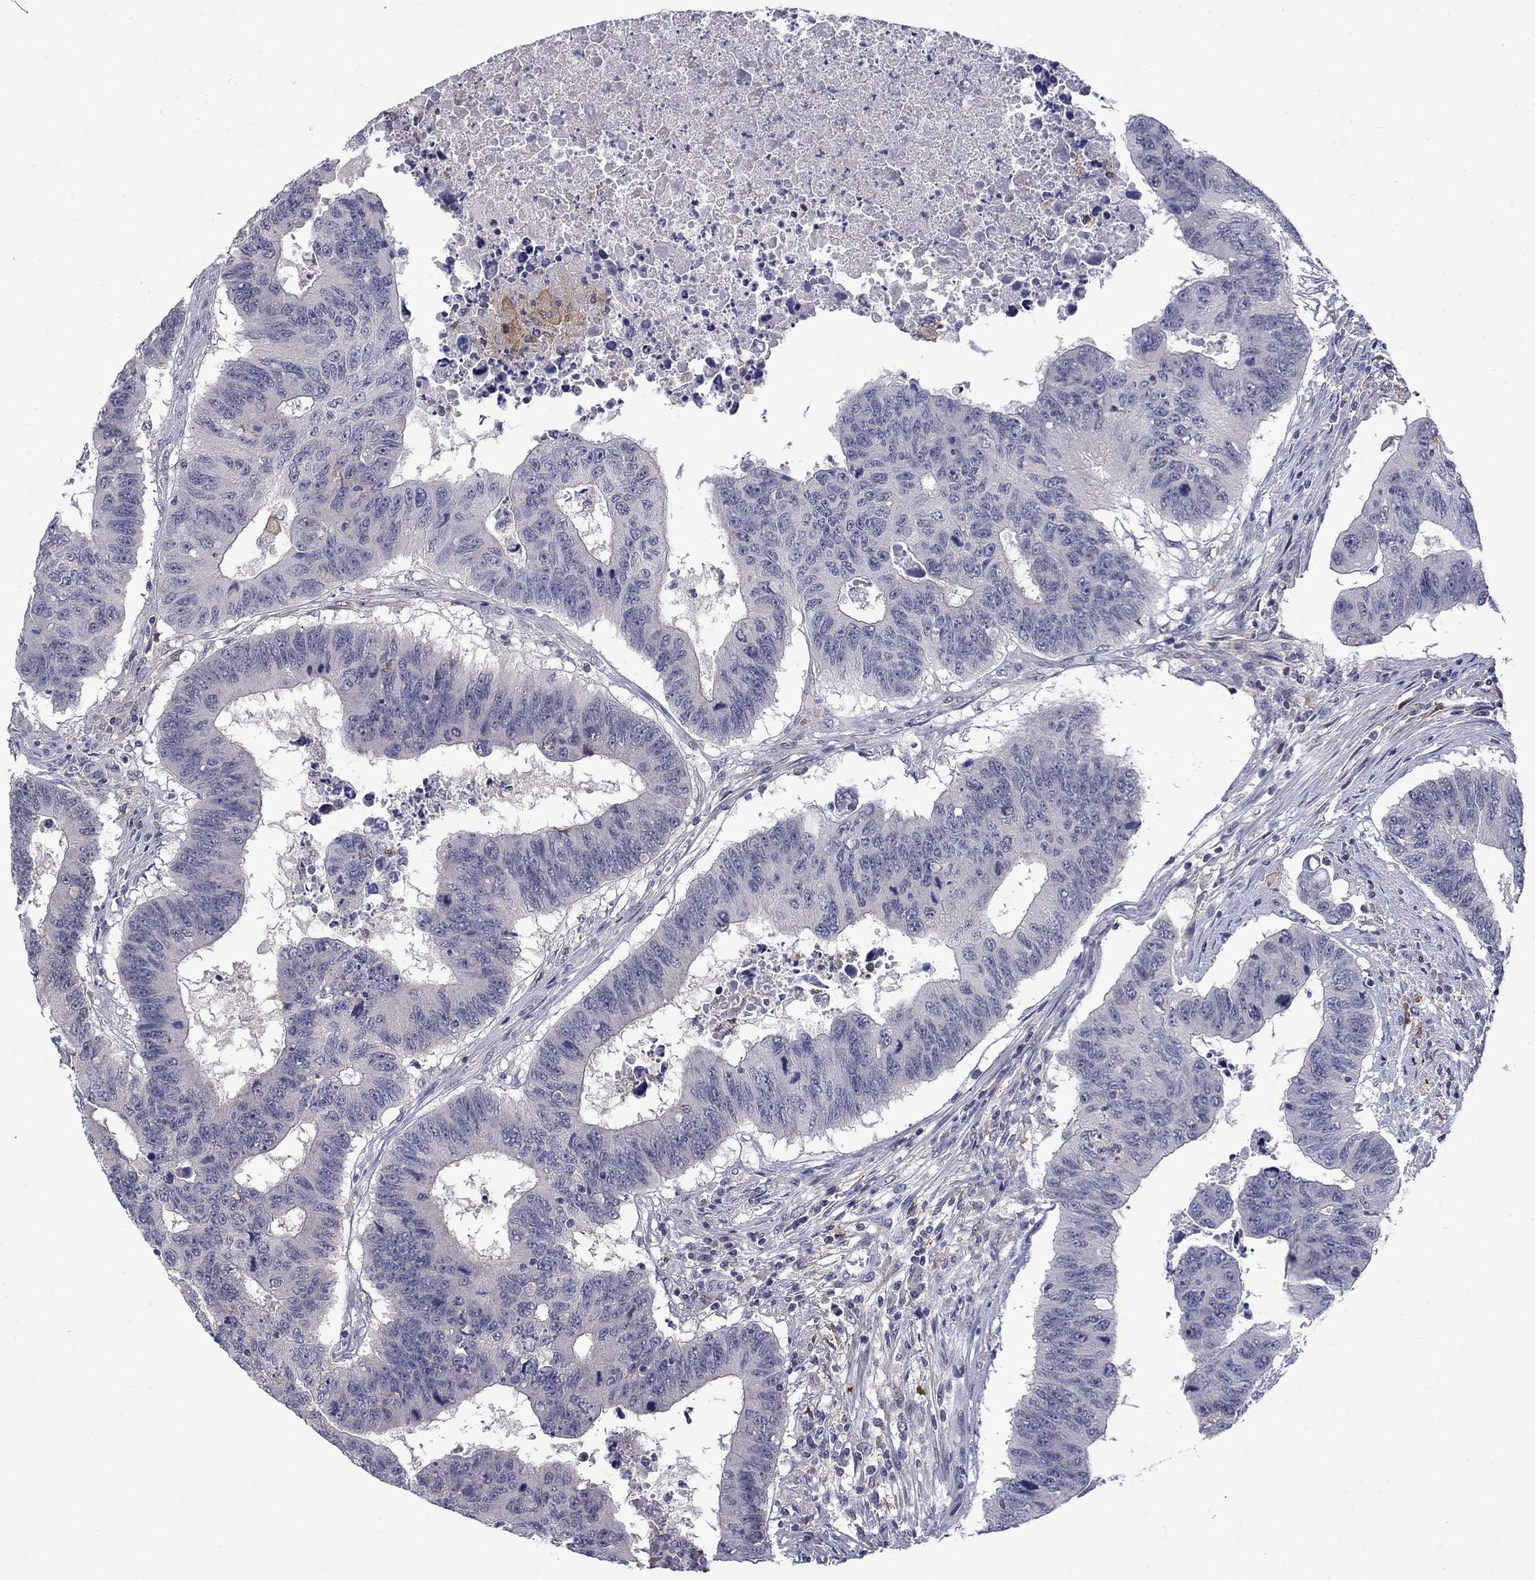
{"staining": {"intensity": "negative", "quantity": "none", "location": "none"}, "tissue": "colorectal cancer", "cell_type": "Tumor cells", "image_type": "cancer", "snomed": [{"axis": "morphology", "description": "Adenocarcinoma, NOS"}, {"axis": "topography", "description": "Rectum"}], "caption": "Immunohistochemistry (IHC) image of human colorectal cancer stained for a protein (brown), which demonstrates no positivity in tumor cells. (DAB (3,3'-diaminobenzidine) IHC, high magnification).", "gene": "PCBP3", "patient": {"sex": "female", "age": 85}}